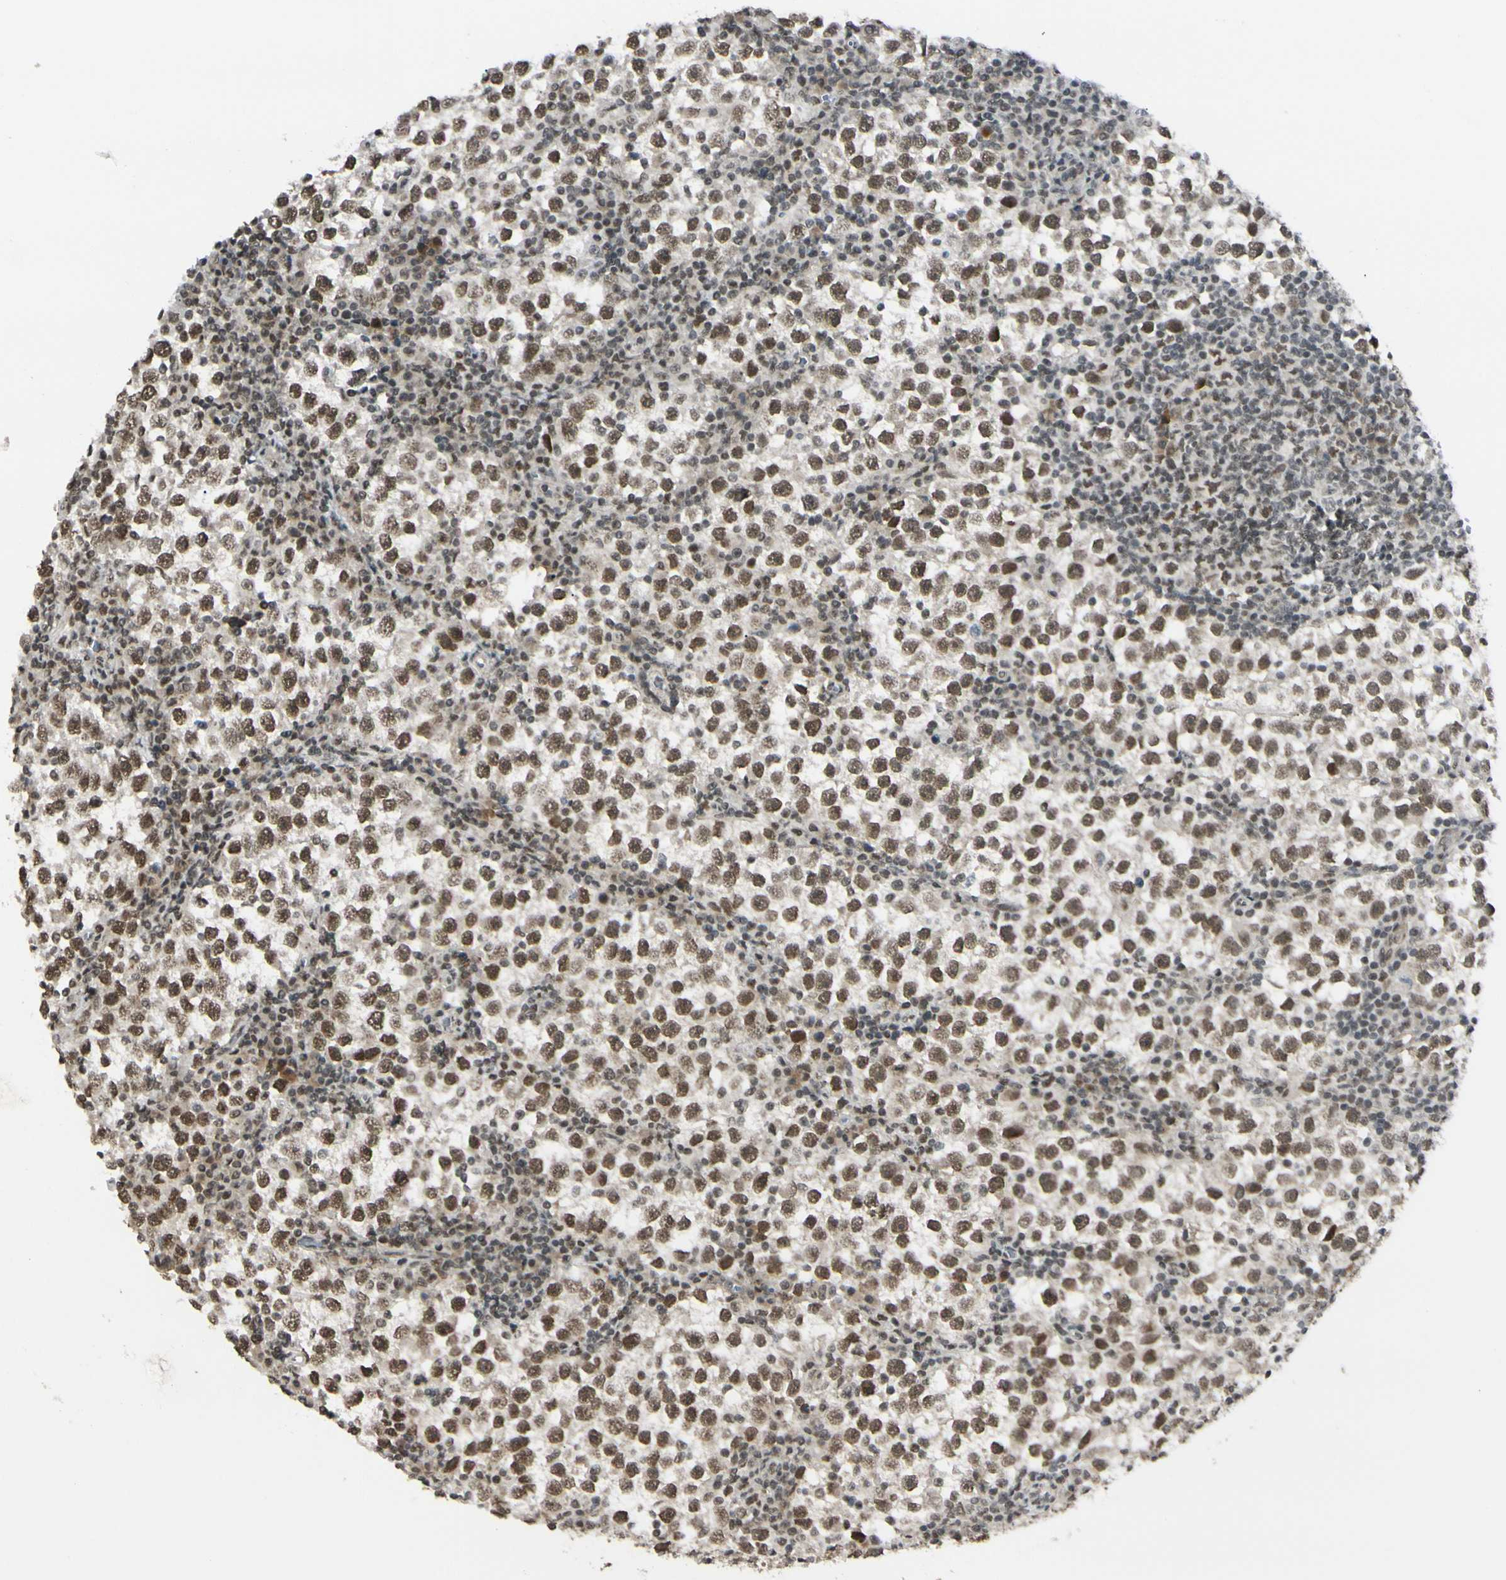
{"staining": {"intensity": "moderate", "quantity": ">75%", "location": "nuclear"}, "tissue": "testis cancer", "cell_type": "Tumor cells", "image_type": "cancer", "snomed": [{"axis": "morphology", "description": "Seminoma, NOS"}, {"axis": "topography", "description": "Testis"}], "caption": "Immunohistochemical staining of human testis cancer reveals moderate nuclear protein staining in approximately >75% of tumor cells. (Brightfield microscopy of DAB IHC at high magnification).", "gene": "BRMS1", "patient": {"sex": "male", "age": 65}}